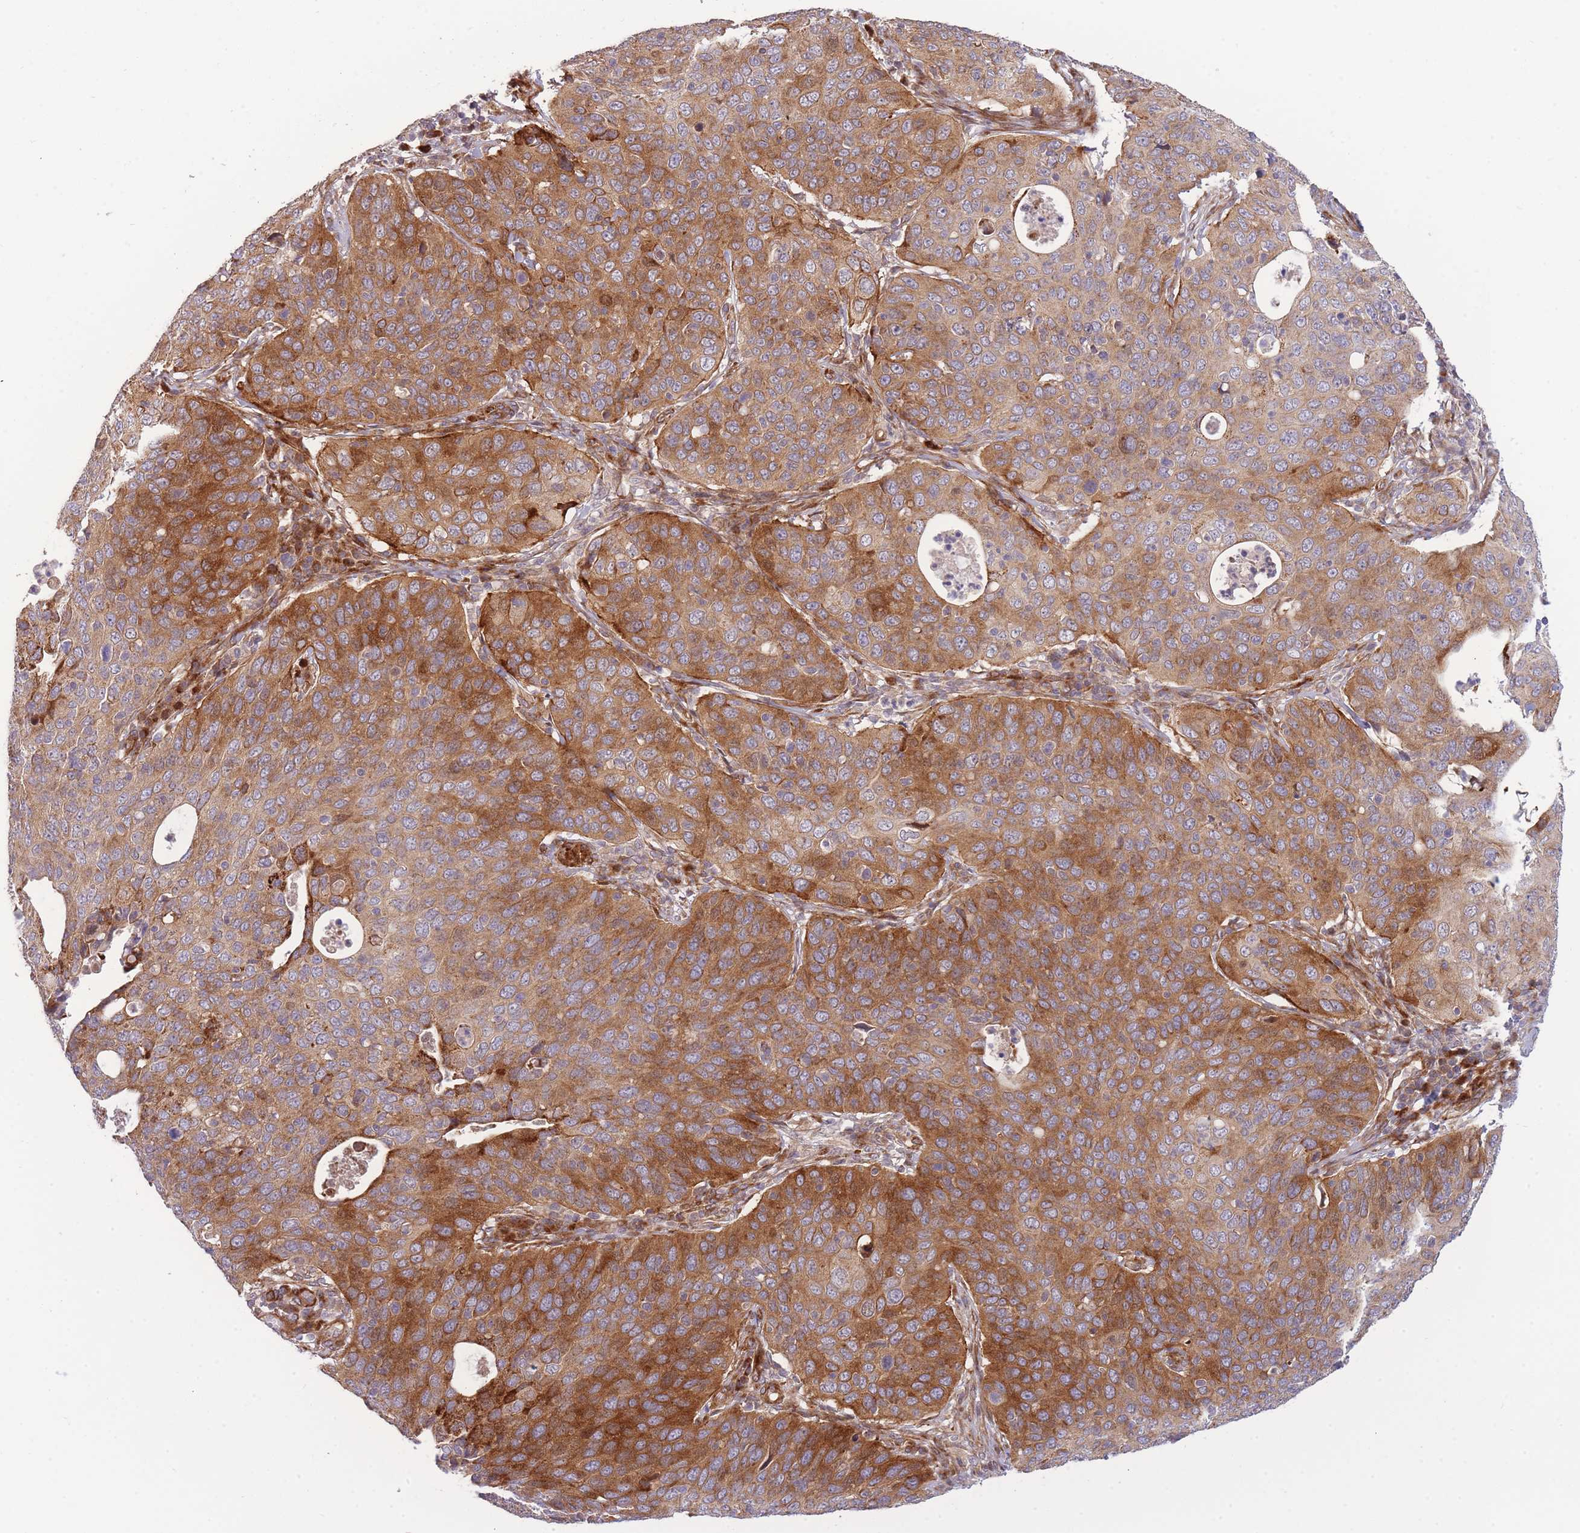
{"staining": {"intensity": "strong", "quantity": ">75%", "location": "cytoplasmic/membranous"}, "tissue": "cervical cancer", "cell_type": "Tumor cells", "image_type": "cancer", "snomed": [{"axis": "morphology", "description": "Squamous cell carcinoma, NOS"}, {"axis": "topography", "description": "Cervix"}], "caption": "Cervical cancer stained for a protein (brown) demonstrates strong cytoplasmic/membranous positive positivity in approximately >75% of tumor cells.", "gene": "ATP5MC2", "patient": {"sex": "female", "age": 36}}